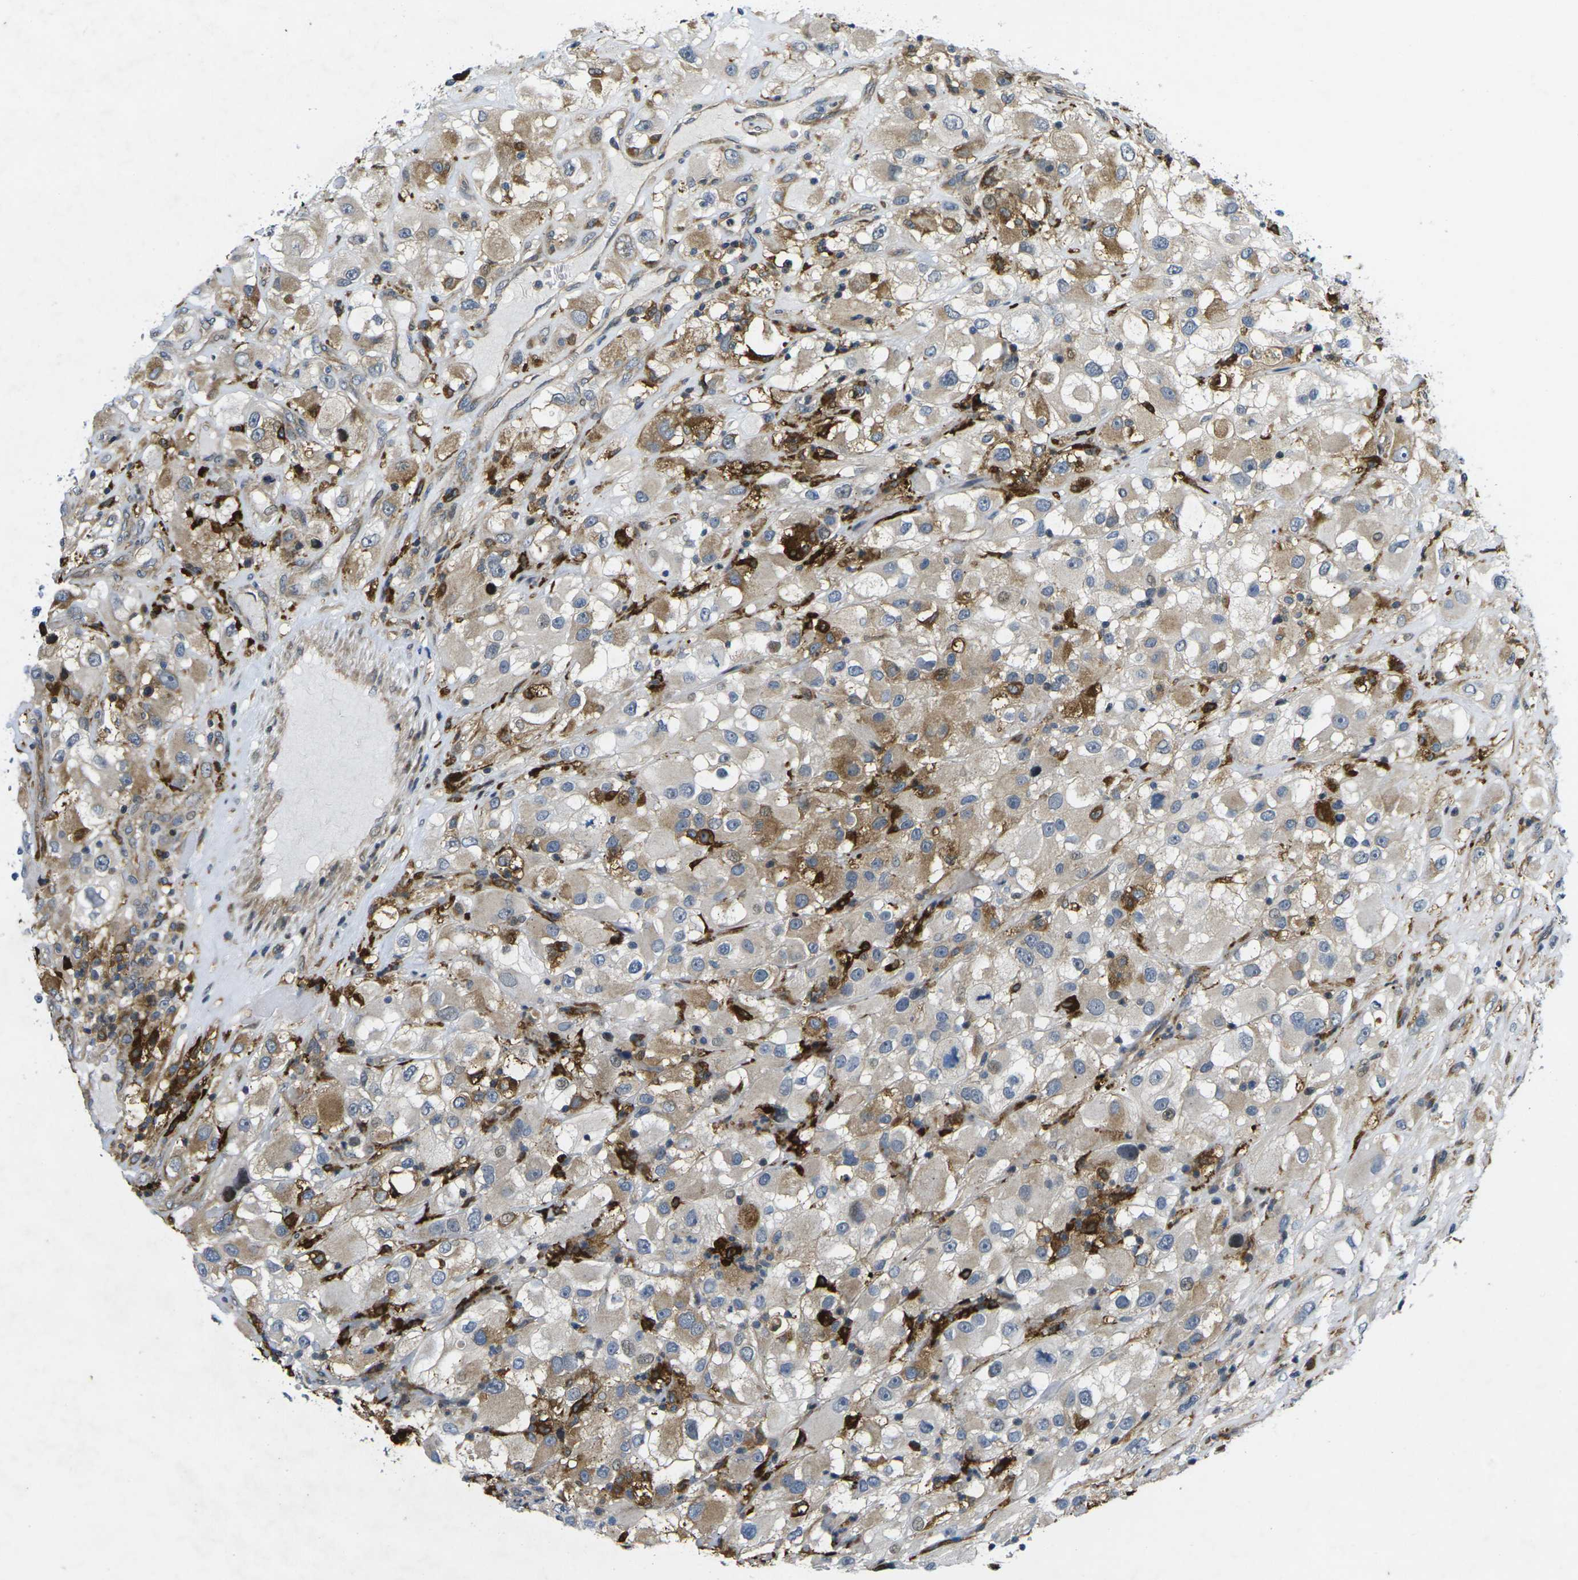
{"staining": {"intensity": "moderate", "quantity": "<25%", "location": "cytoplasmic/membranous"}, "tissue": "renal cancer", "cell_type": "Tumor cells", "image_type": "cancer", "snomed": [{"axis": "morphology", "description": "Adenocarcinoma, NOS"}, {"axis": "topography", "description": "Kidney"}], "caption": "Immunohistochemical staining of human renal cancer shows low levels of moderate cytoplasmic/membranous staining in about <25% of tumor cells. (DAB = brown stain, brightfield microscopy at high magnification).", "gene": "ROBO2", "patient": {"sex": "female", "age": 52}}